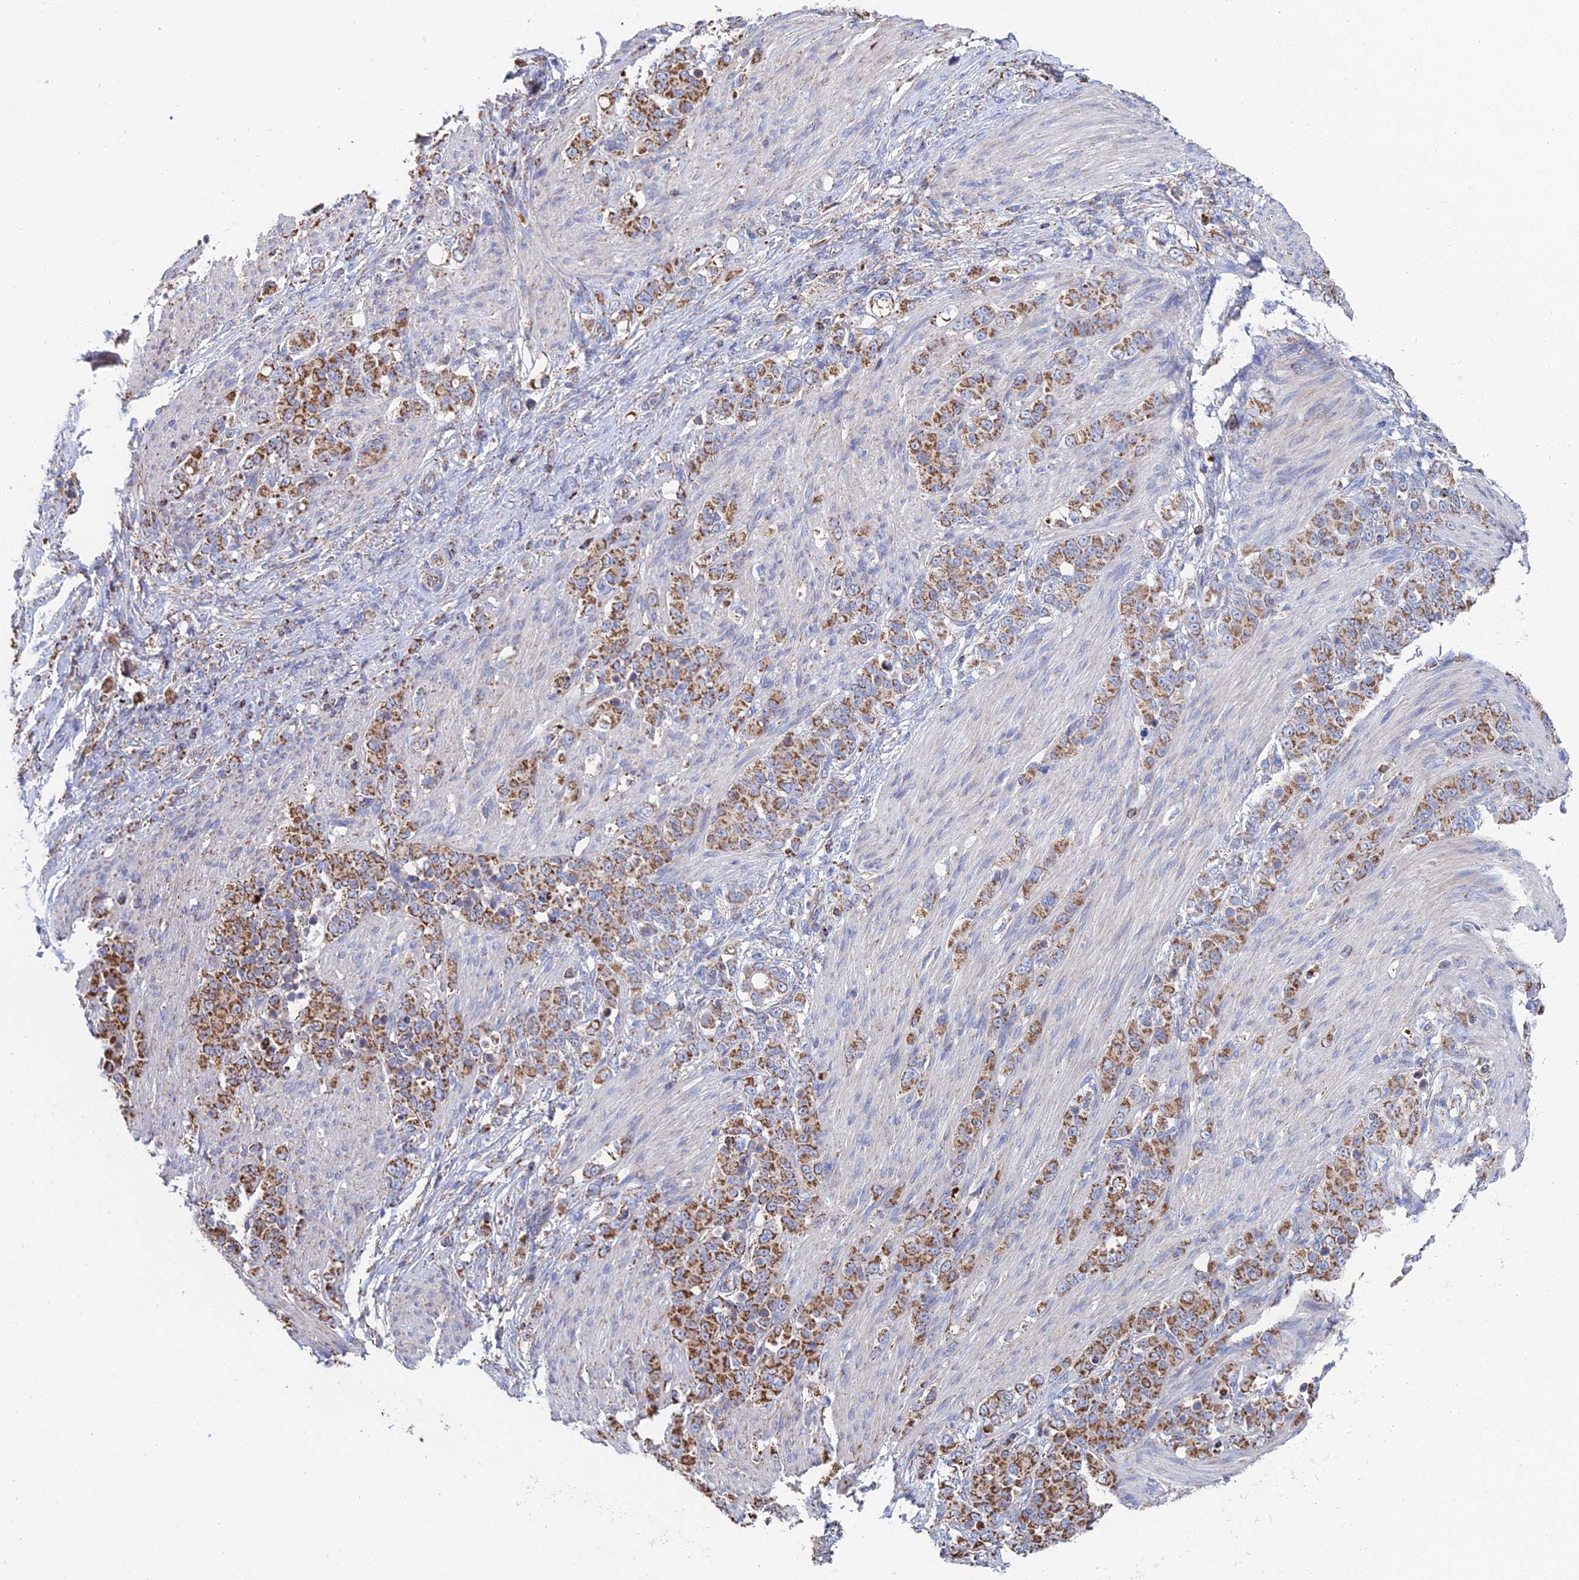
{"staining": {"intensity": "moderate", "quantity": ">75%", "location": "cytoplasmic/membranous"}, "tissue": "stomach cancer", "cell_type": "Tumor cells", "image_type": "cancer", "snomed": [{"axis": "morphology", "description": "Adenocarcinoma, NOS"}, {"axis": "topography", "description": "Stomach"}], "caption": "This histopathology image demonstrates IHC staining of human adenocarcinoma (stomach), with medium moderate cytoplasmic/membranous positivity in approximately >75% of tumor cells.", "gene": "SPOCK2", "patient": {"sex": "female", "age": 79}}